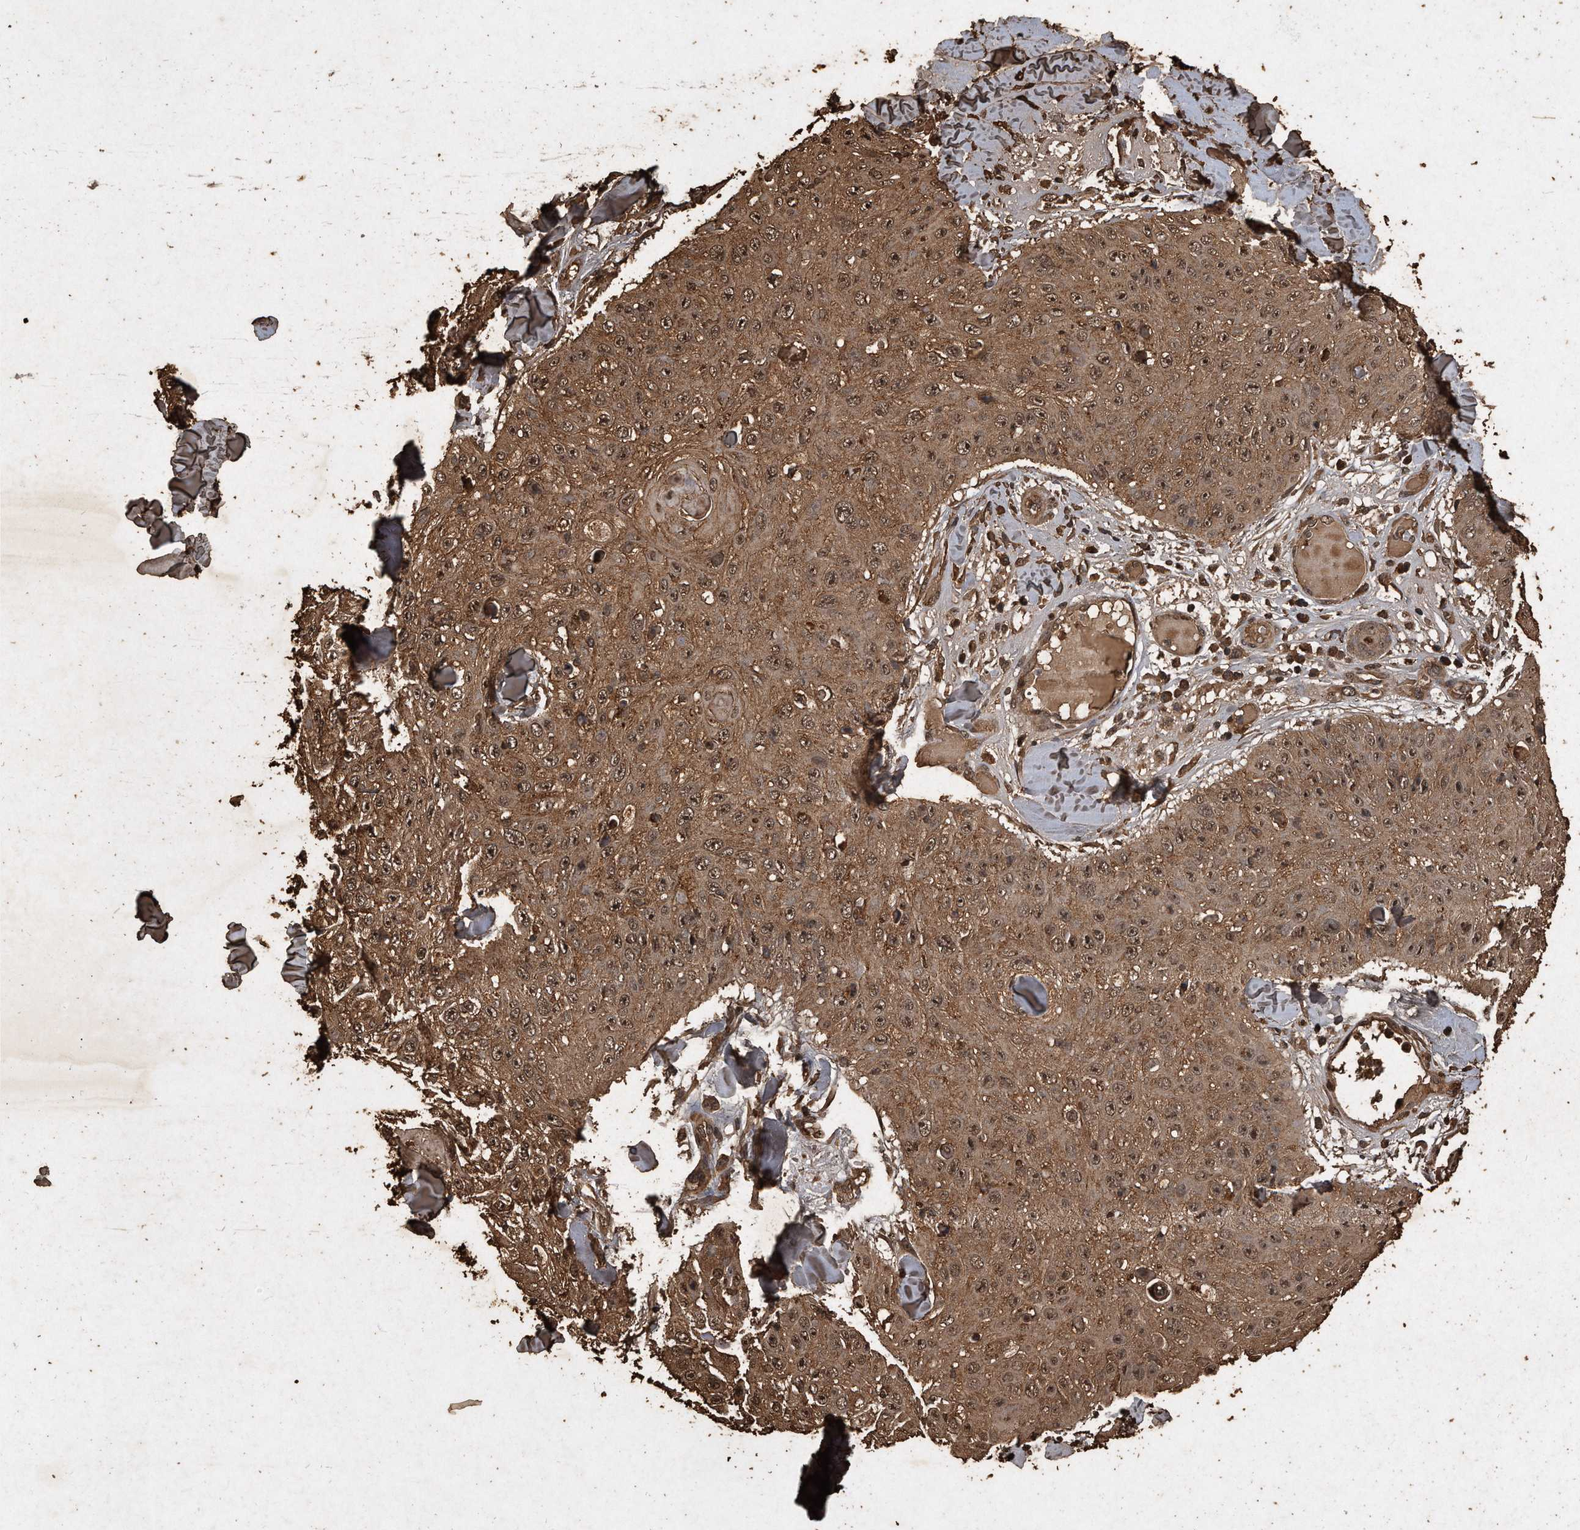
{"staining": {"intensity": "moderate", "quantity": ">75%", "location": "cytoplasmic/membranous,nuclear"}, "tissue": "skin cancer", "cell_type": "Tumor cells", "image_type": "cancer", "snomed": [{"axis": "morphology", "description": "Squamous cell carcinoma, NOS"}, {"axis": "topography", "description": "Skin"}], "caption": "Protein expression analysis of squamous cell carcinoma (skin) shows moderate cytoplasmic/membranous and nuclear staining in approximately >75% of tumor cells. The staining was performed using DAB, with brown indicating positive protein expression. Nuclei are stained blue with hematoxylin.", "gene": "CFLAR", "patient": {"sex": "male", "age": 86}}